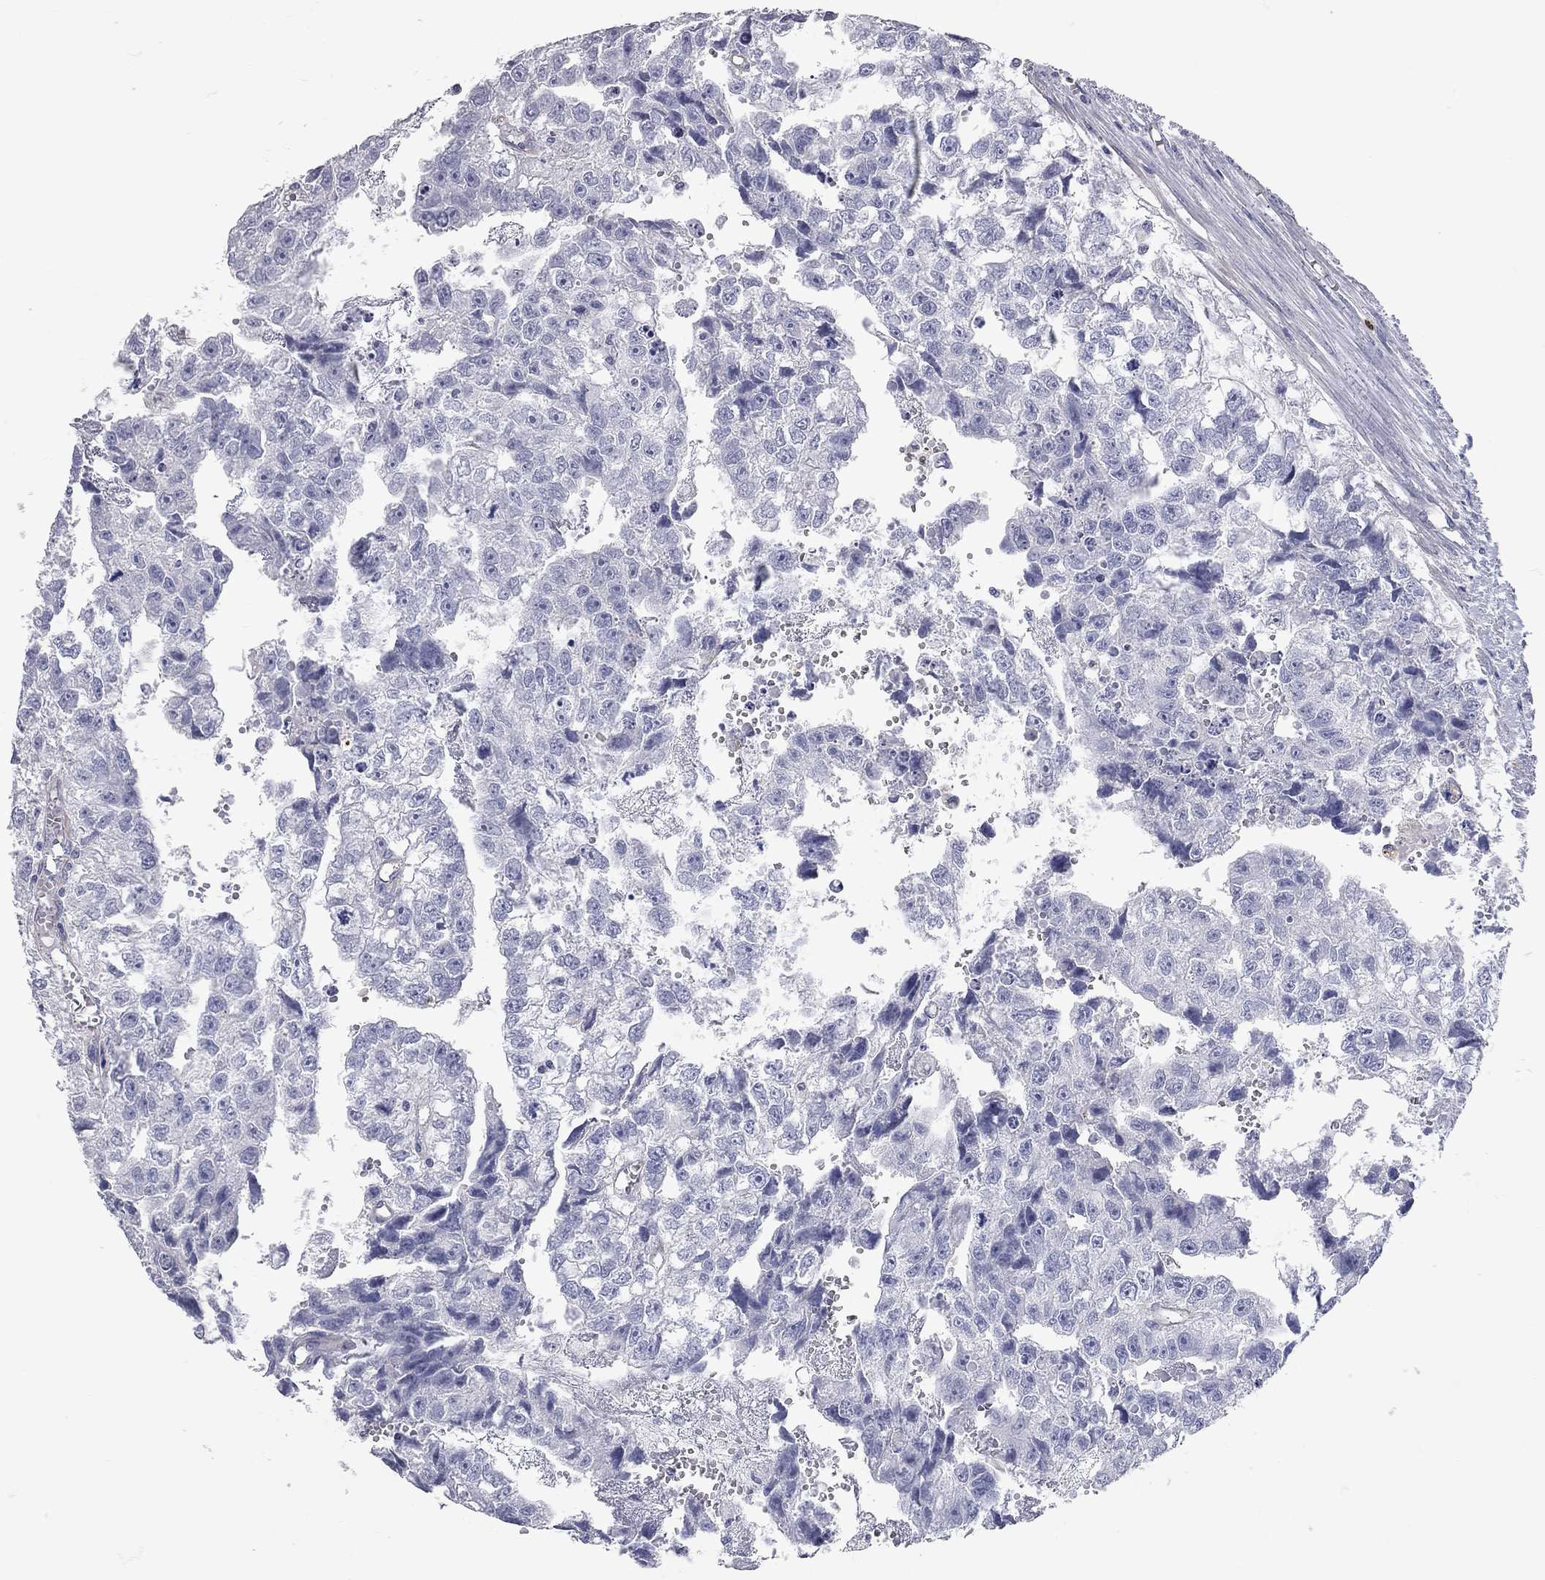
{"staining": {"intensity": "negative", "quantity": "none", "location": "none"}, "tissue": "testis cancer", "cell_type": "Tumor cells", "image_type": "cancer", "snomed": [{"axis": "morphology", "description": "Carcinoma, Embryonal, NOS"}, {"axis": "morphology", "description": "Teratoma, malignant, NOS"}, {"axis": "topography", "description": "Testis"}], "caption": "This is an immunohistochemistry micrograph of testis cancer. There is no staining in tumor cells.", "gene": "C10orf90", "patient": {"sex": "male", "age": 44}}